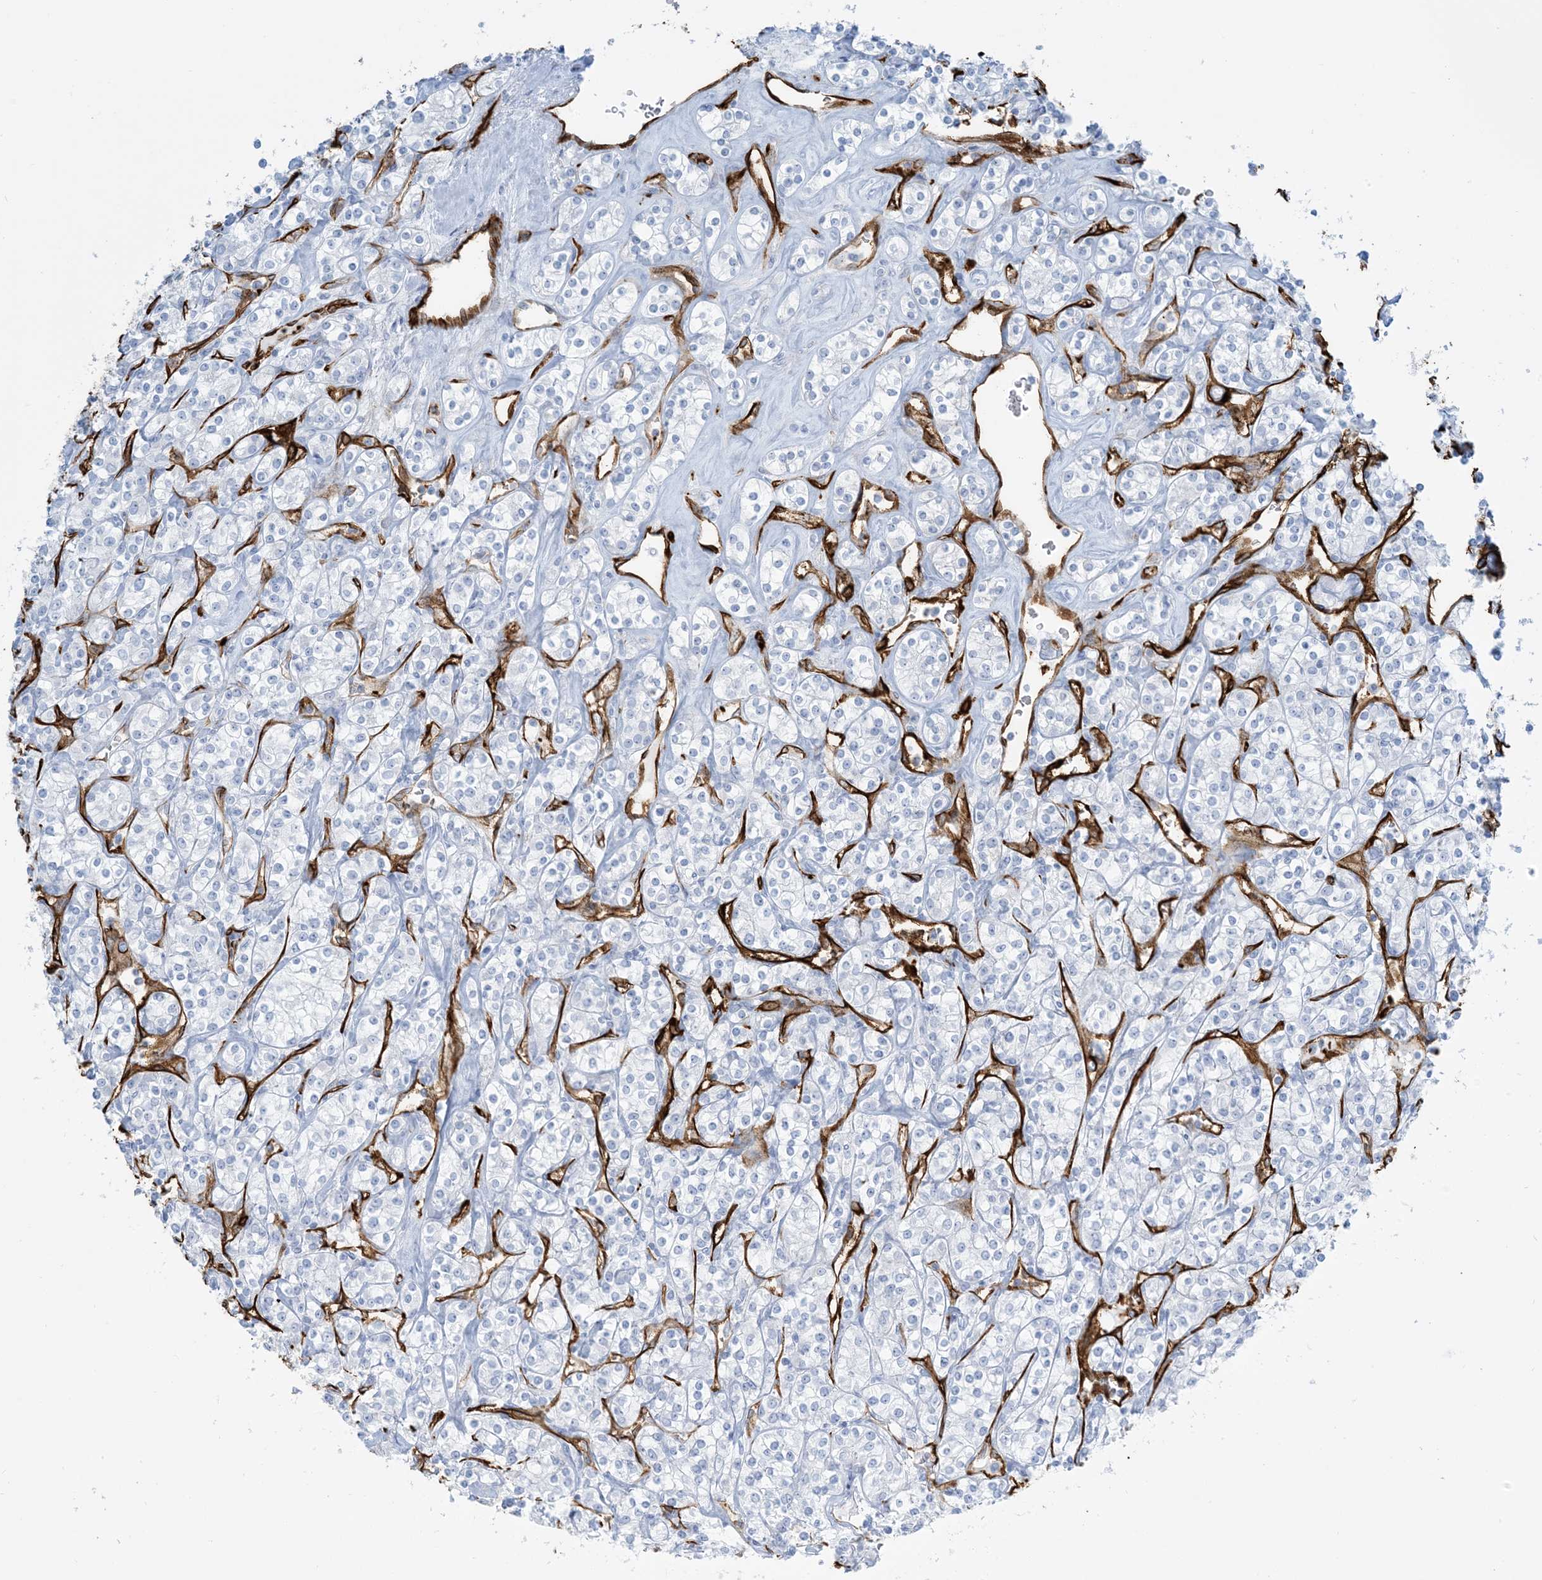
{"staining": {"intensity": "negative", "quantity": "none", "location": "none"}, "tissue": "renal cancer", "cell_type": "Tumor cells", "image_type": "cancer", "snomed": [{"axis": "morphology", "description": "Adenocarcinoma, NOS"}, {"axis": "topography", "description": "Kidney"}], "caption": "The histopathology image displays no significant positivity in tumor cells of renal cancer (adenocarcinoma). The staining is performed using DAB brown chromogen with nuclei counter-stained in using hematoxylin.", "gene": "EPS8L3", "patient": {"sex": "male", "age": 77}}